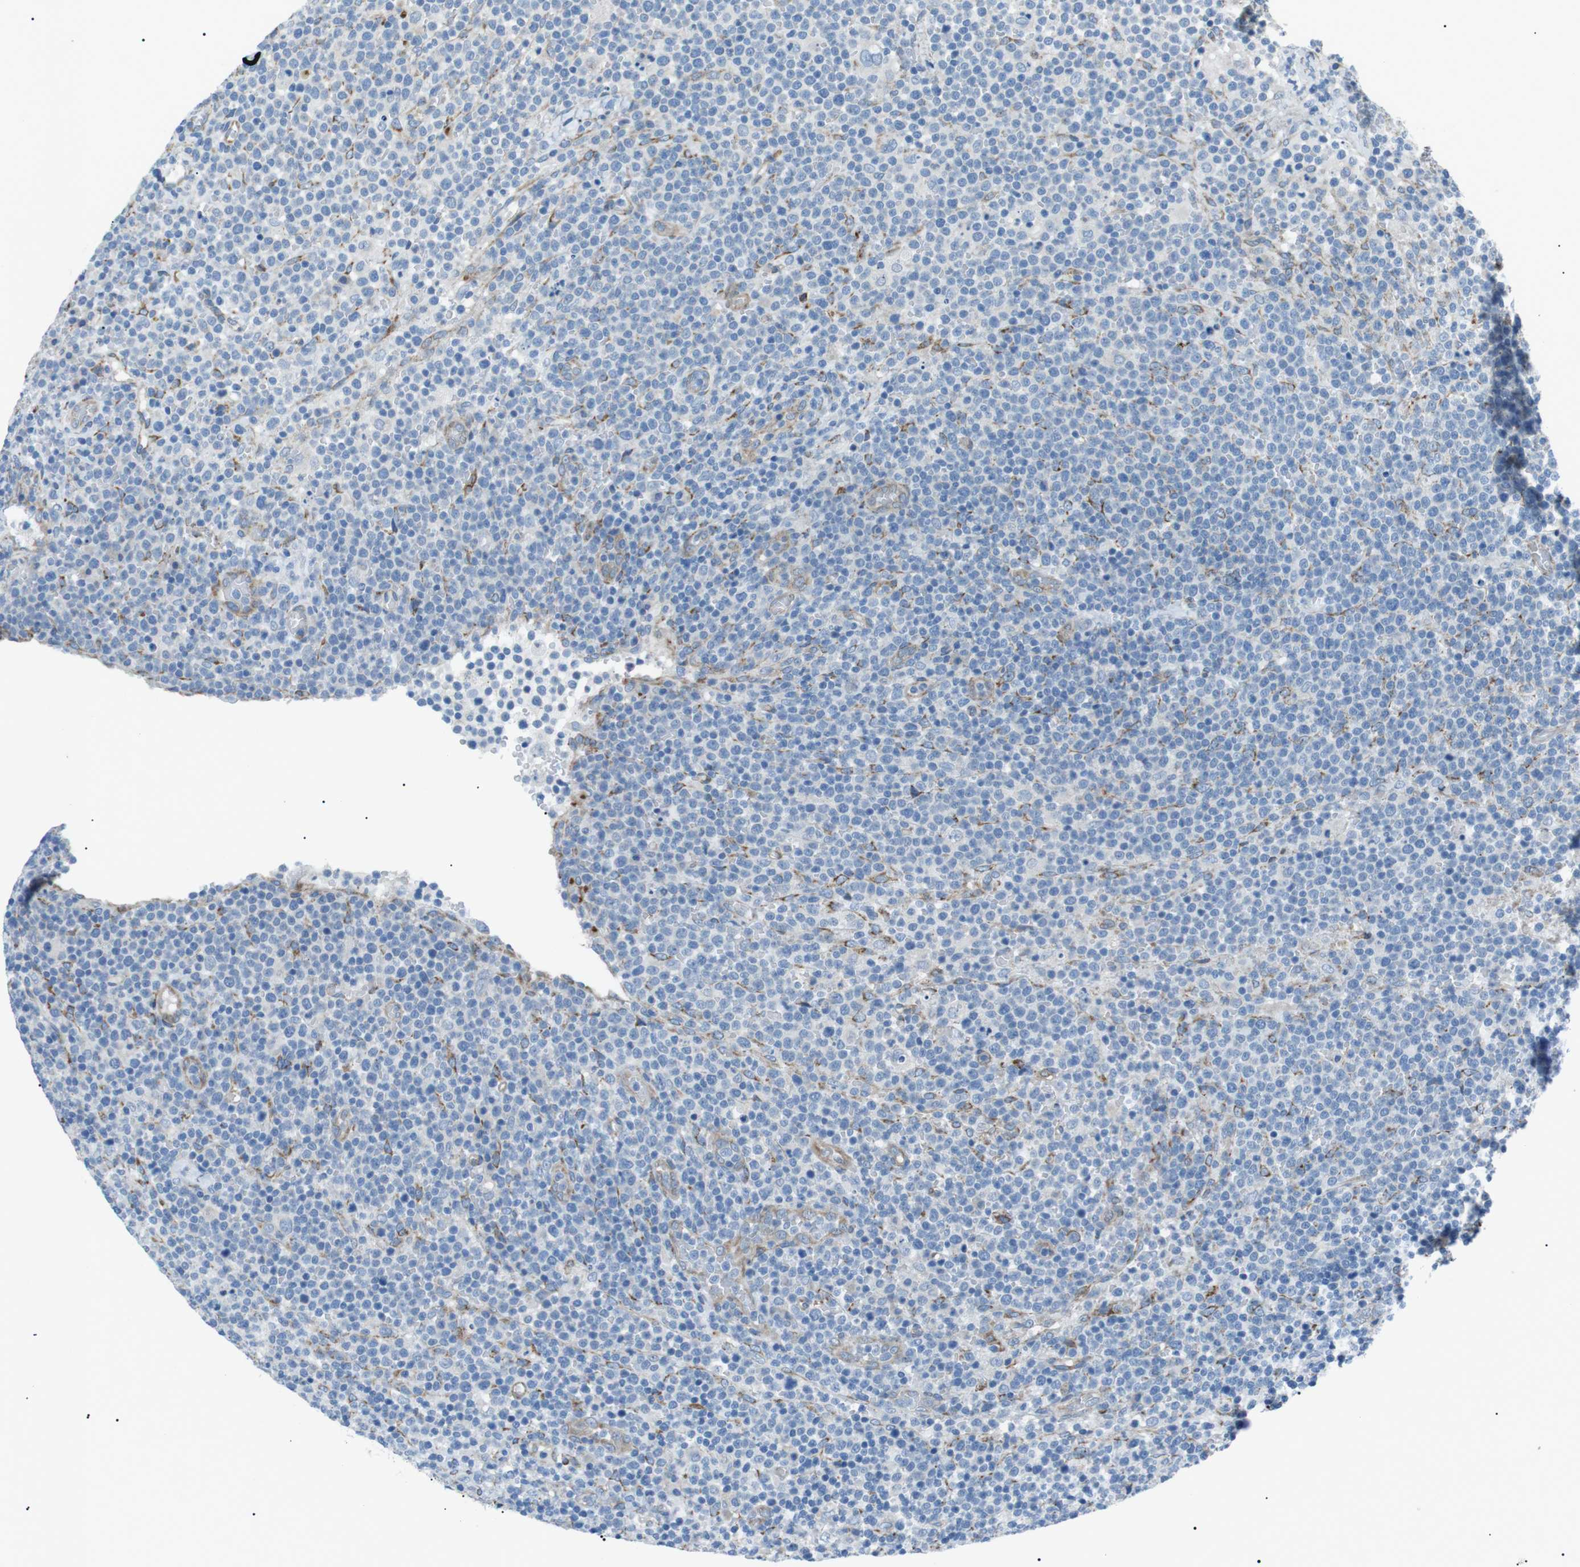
{"staining": {"intensity": "negative", "quantity": "none", "location": "none"}, "tissue": "lymphoma", "cell_type": "Tumor cells", "image_type": "cancer", "snomed": [{"axis": "morphology", "description": "Malignant lymphoma, non-Hodgkin's type, High grade"}, {"axis": "topography", "description": "Lymph node"}], "caption": "This is a micrograph of immunohistochemistry staining of high-grade malignant lymphoma, non-Hodgkin's type, which shows no staining in tumor cells. (Brightfield microscopy of DAB immunohistochemistry (IHC) at high magnification).", "gene": "MTARC2", "patient": {"sex": "male", "age": 61}}